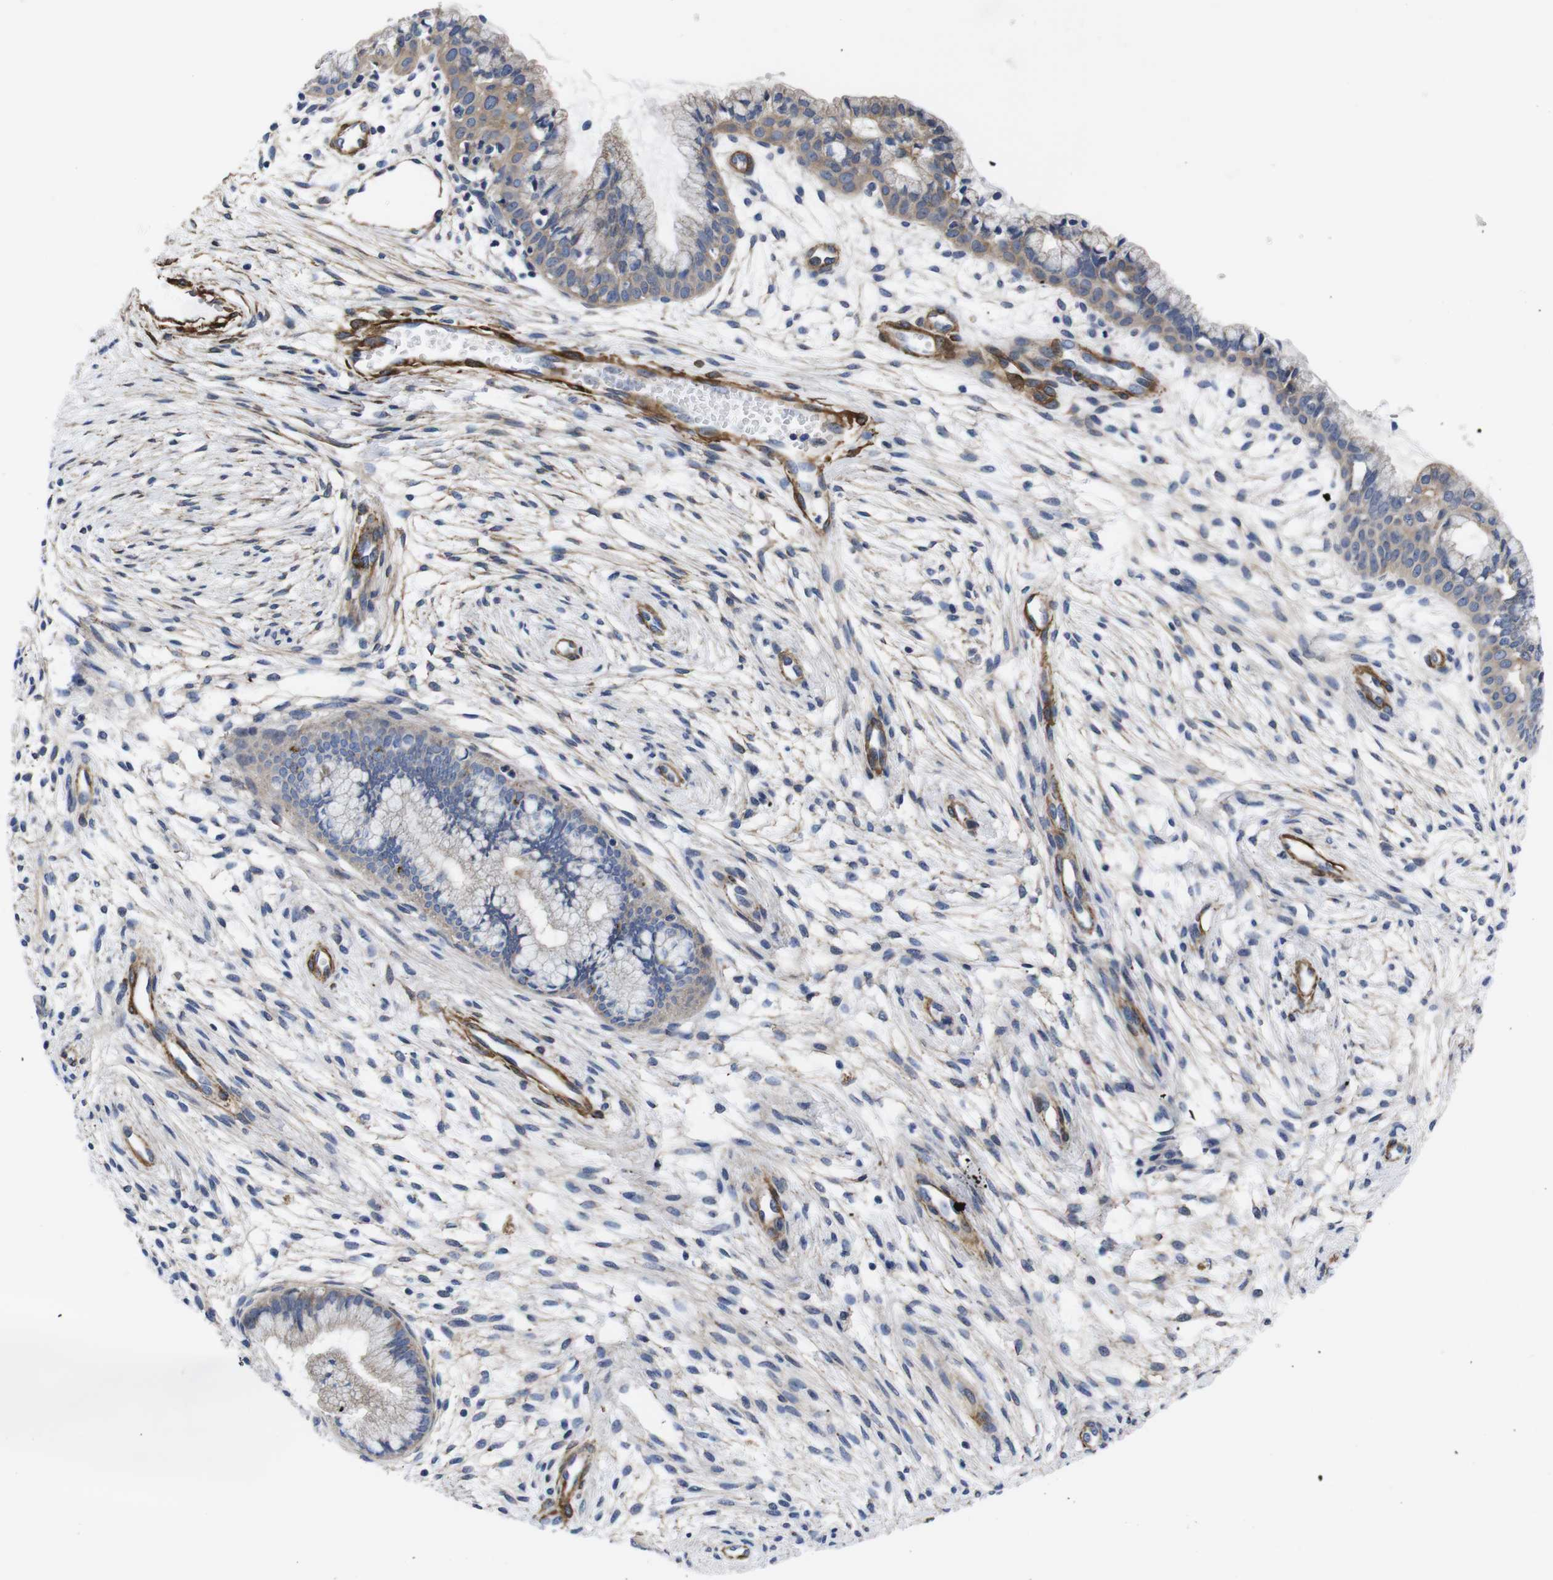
{"staining": {"intensity": "weak", "quantity": ">75%", "location": "cytoplasmic/membranous"}, "tissue": "cervix", "cell_type": "Glandular cells", "image_type": "normal", "snomed": [{"axis": "morphology", "description": "Normal tissue, NOS"}, {"axis": "topography", "description": "Cervix"}], "caption": "IHC staining of unremarkable cervix, which exhibits low levels of weak cytoplasmic/membranous expression in approximately >75% of glandular cells indicating weak cytoplasmic/membranous protein expression. The staining was performed using DAB (brown) for protein detection and nuclei were counterstained in hematoxylin (blue).", "gene": "WNT10A", "patient": {"sex": "female", "age": 39}}